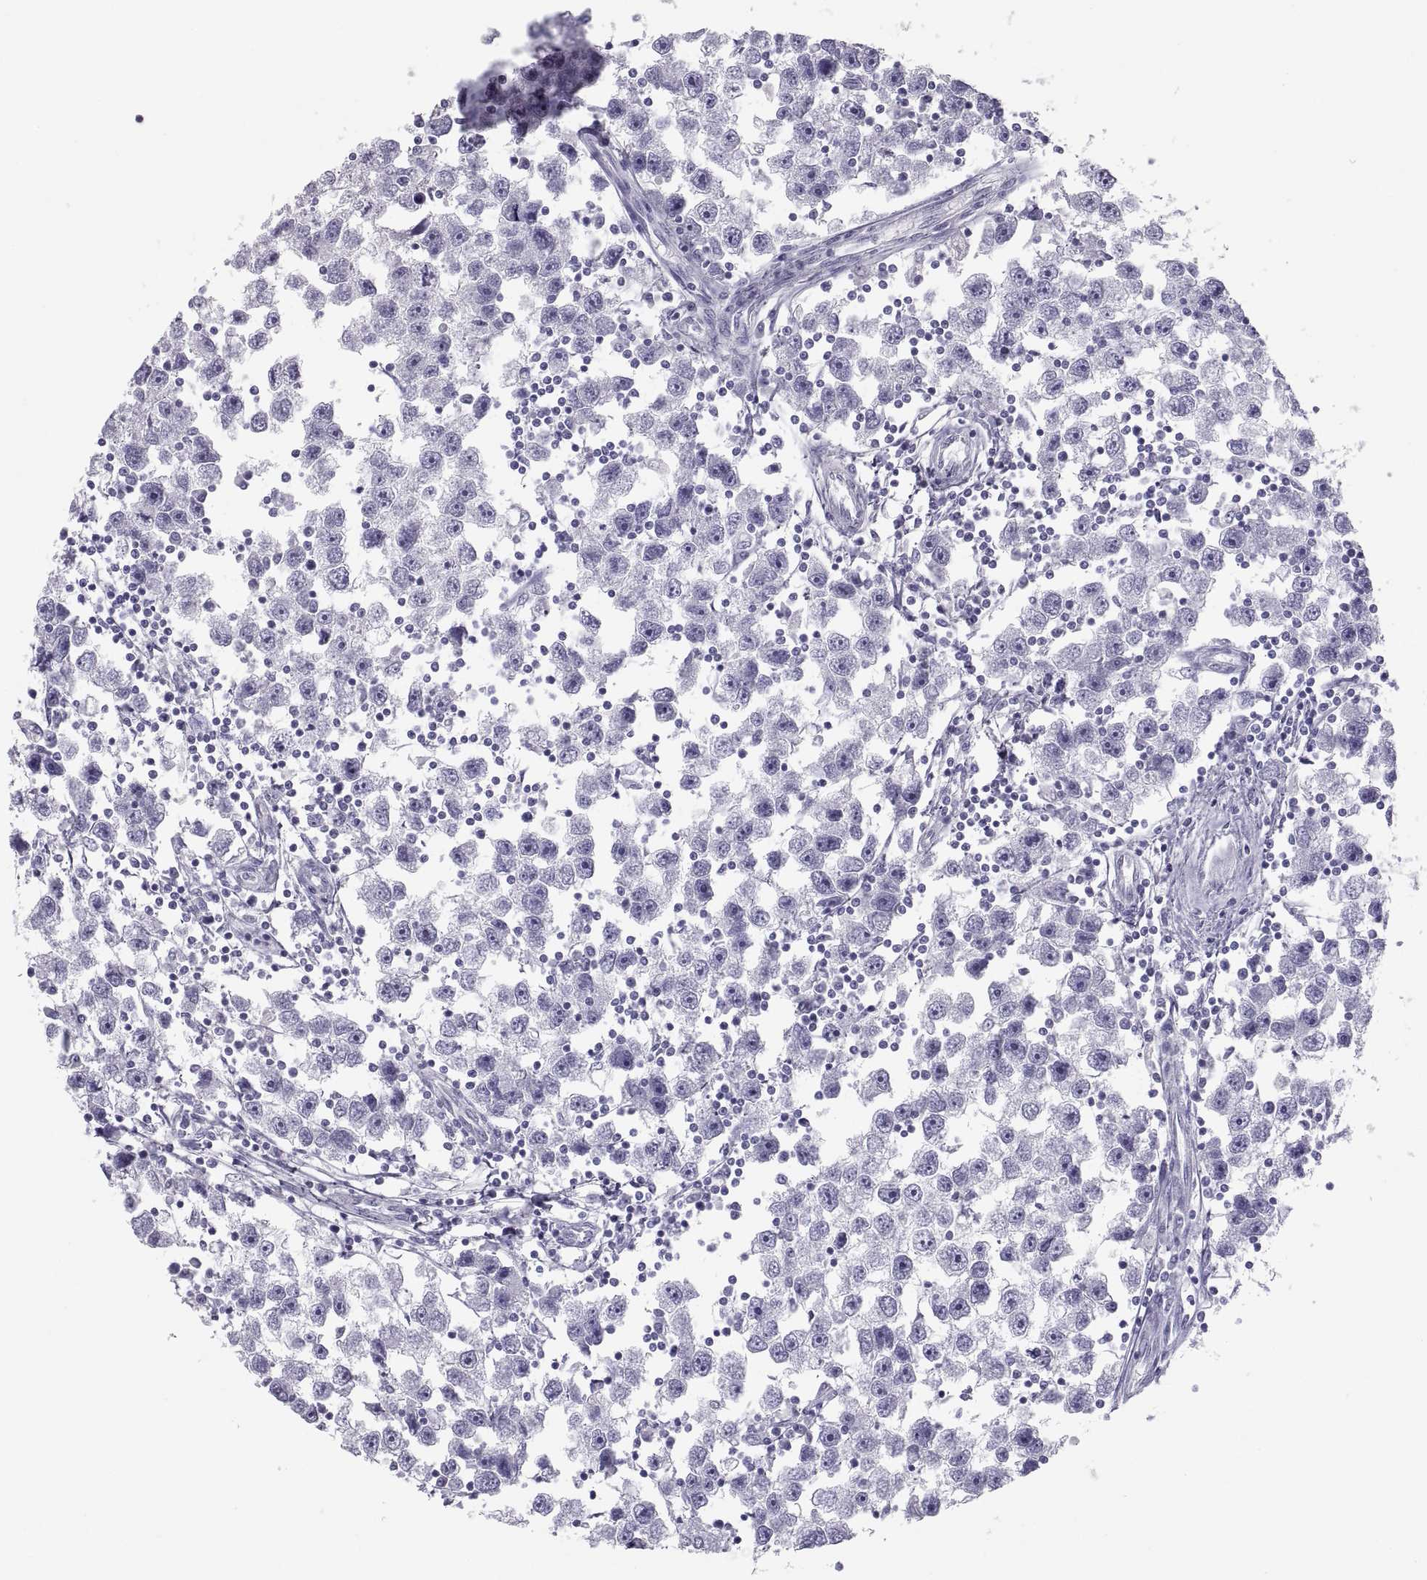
{"staining": {"intensity": "negative", "quantity": "none", "location": "none"}, "tissue": "testis cancer", "cell_type": "Tumor cells", "image_type": "cancer", "snomed": [{"axis": "morphology", "description": "Seminoma, NOS"}, {"axis": "topography", "description": "Testis"}], "caption": "DAB (3,3'-diaminobenzidine) immunohistochemical staining of human testis cancer demonstrates no significant expression in tumor cells.", "gene": "PAX2", "patient": {"sex": "male", "age": 30}}